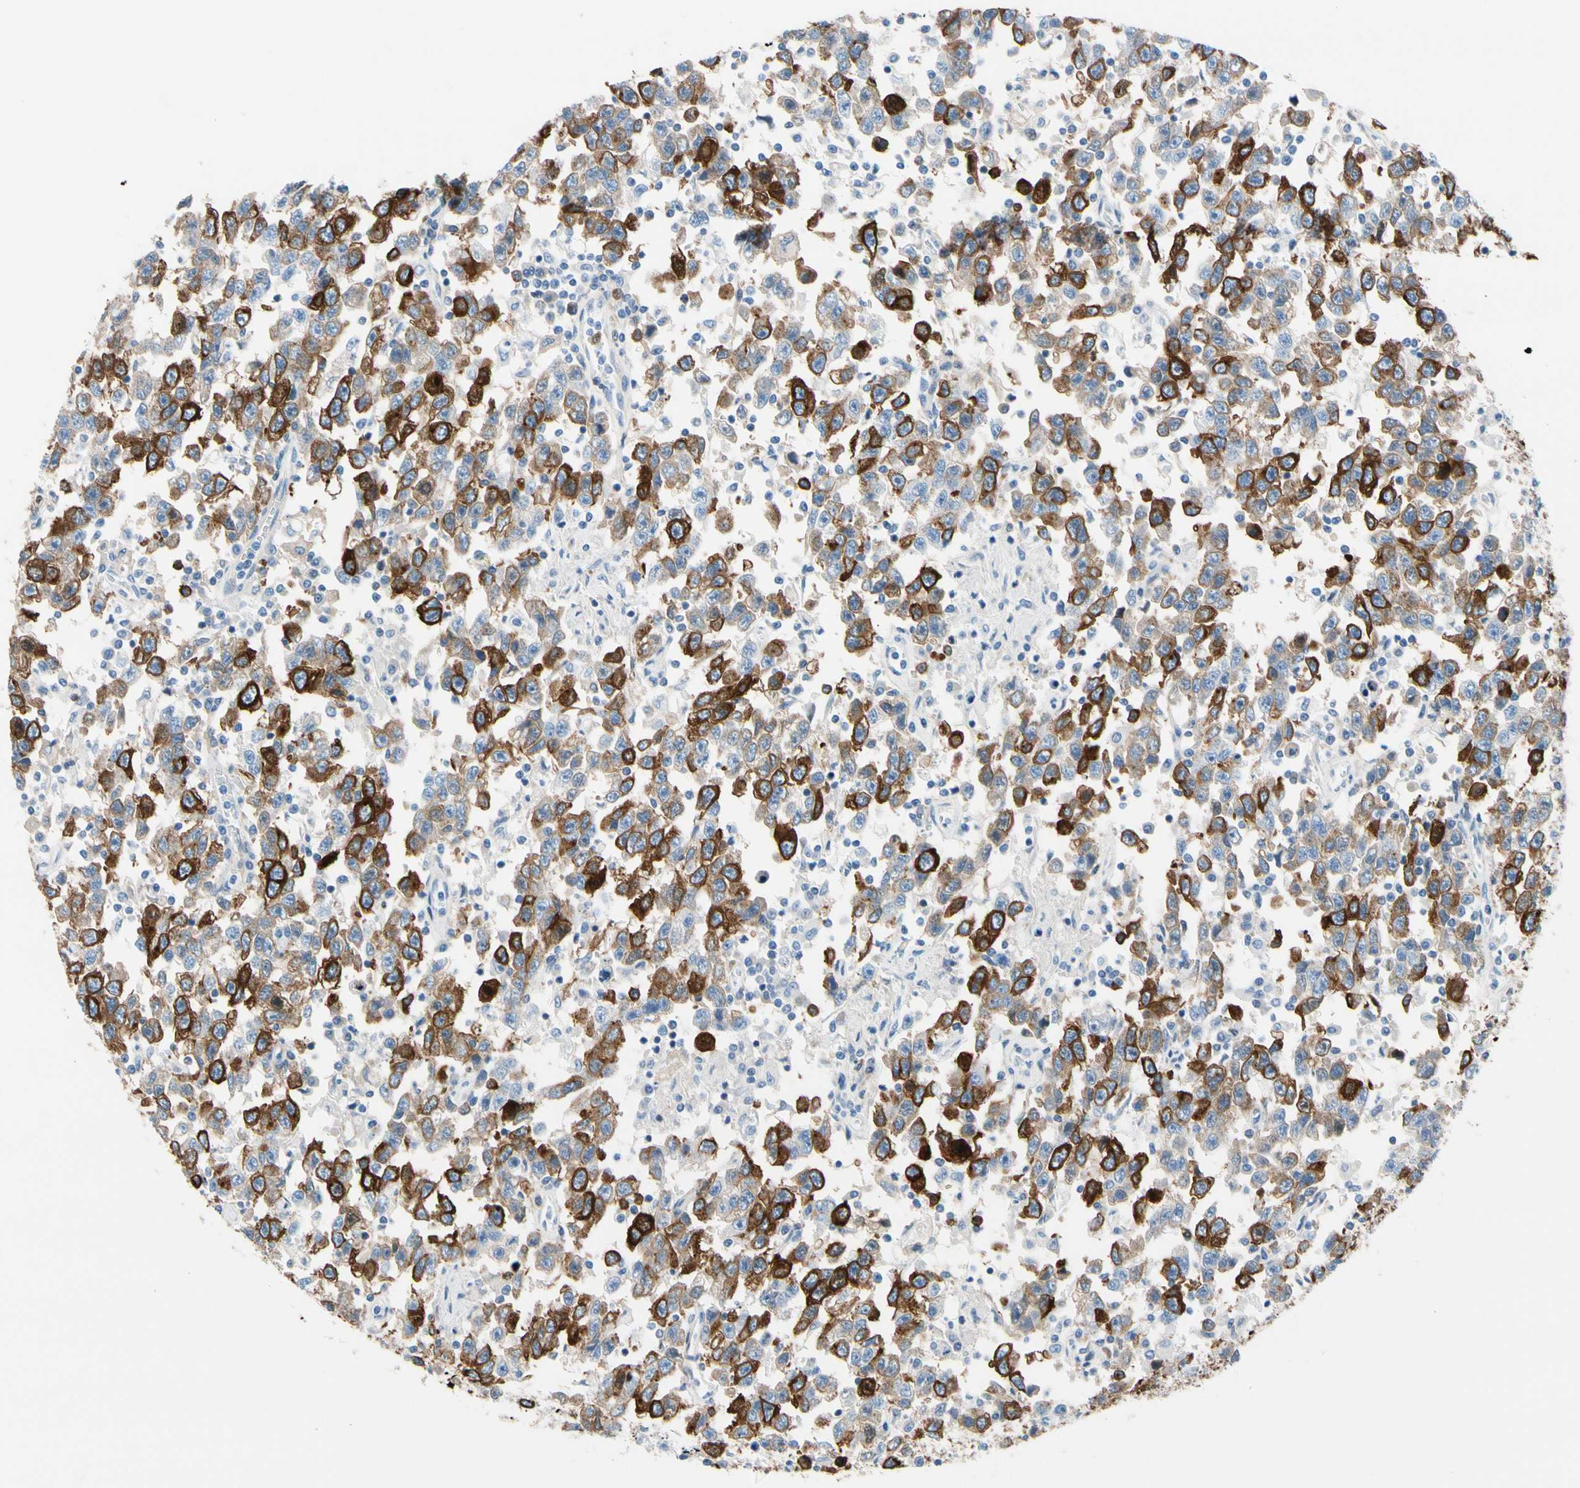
{"staining": {"intensity": "moderate", "quantity": ">75%", "location": "cytoplasmic/membranous"}, "tissue": "testis cancer", "cell_type": "Tumor cells", "image_type": "cancer", "snomed": [{"axis": "morphology", "description": "Seminoma, NOS"}, {"axis": "topography", "description": "Testis"}], "caption": "A brown stain highlights moderate cytoplasmic/membranous positivity of a protein in seminoma (testis) tumor cells.", "gene": "TACC3", "patient": {"sex": "male", "age": 41}}